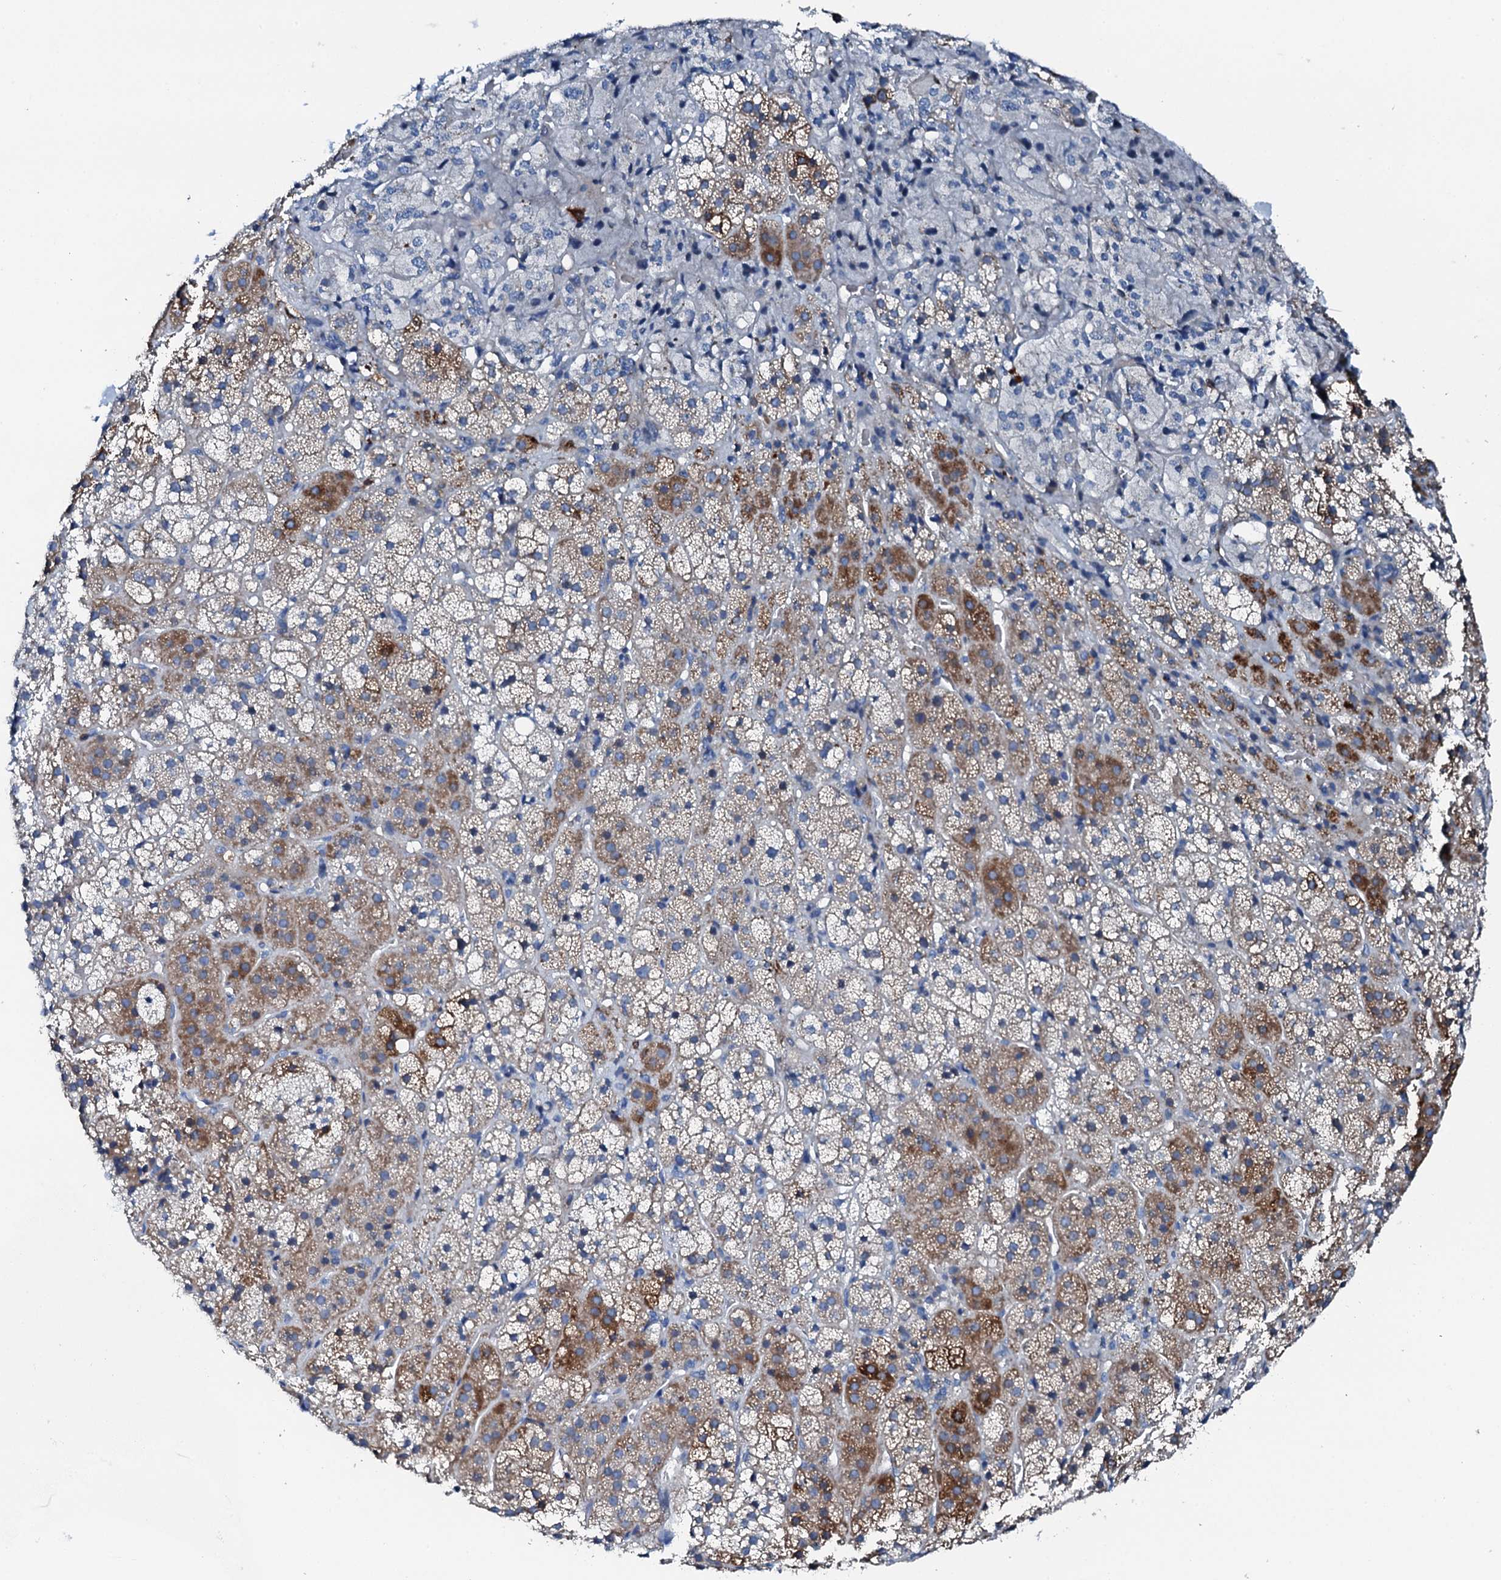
{"staining": {"intensity": "moderate", "quantity": "<25%", "location": "cytoplasmic/membranous"}, "tissue": "adrenal gland", "cell_type": "Glandular cells", "image_type": "normal", "snomed": [{"axis": "morphology", "description": "Normal tissue, NOS"}, {"axis": "topography", "description": "Adrenal gland"}], "caption": "Protein expression analysis of unremarkable human adrenal gland reveals moderate cytoplasmic/membranous expression in about <25% of glandular cells. (IHC, brightfield microscopy, high magnification).", "gene": "GFOD2", "patient": {"sex": "female", "age": 44}}